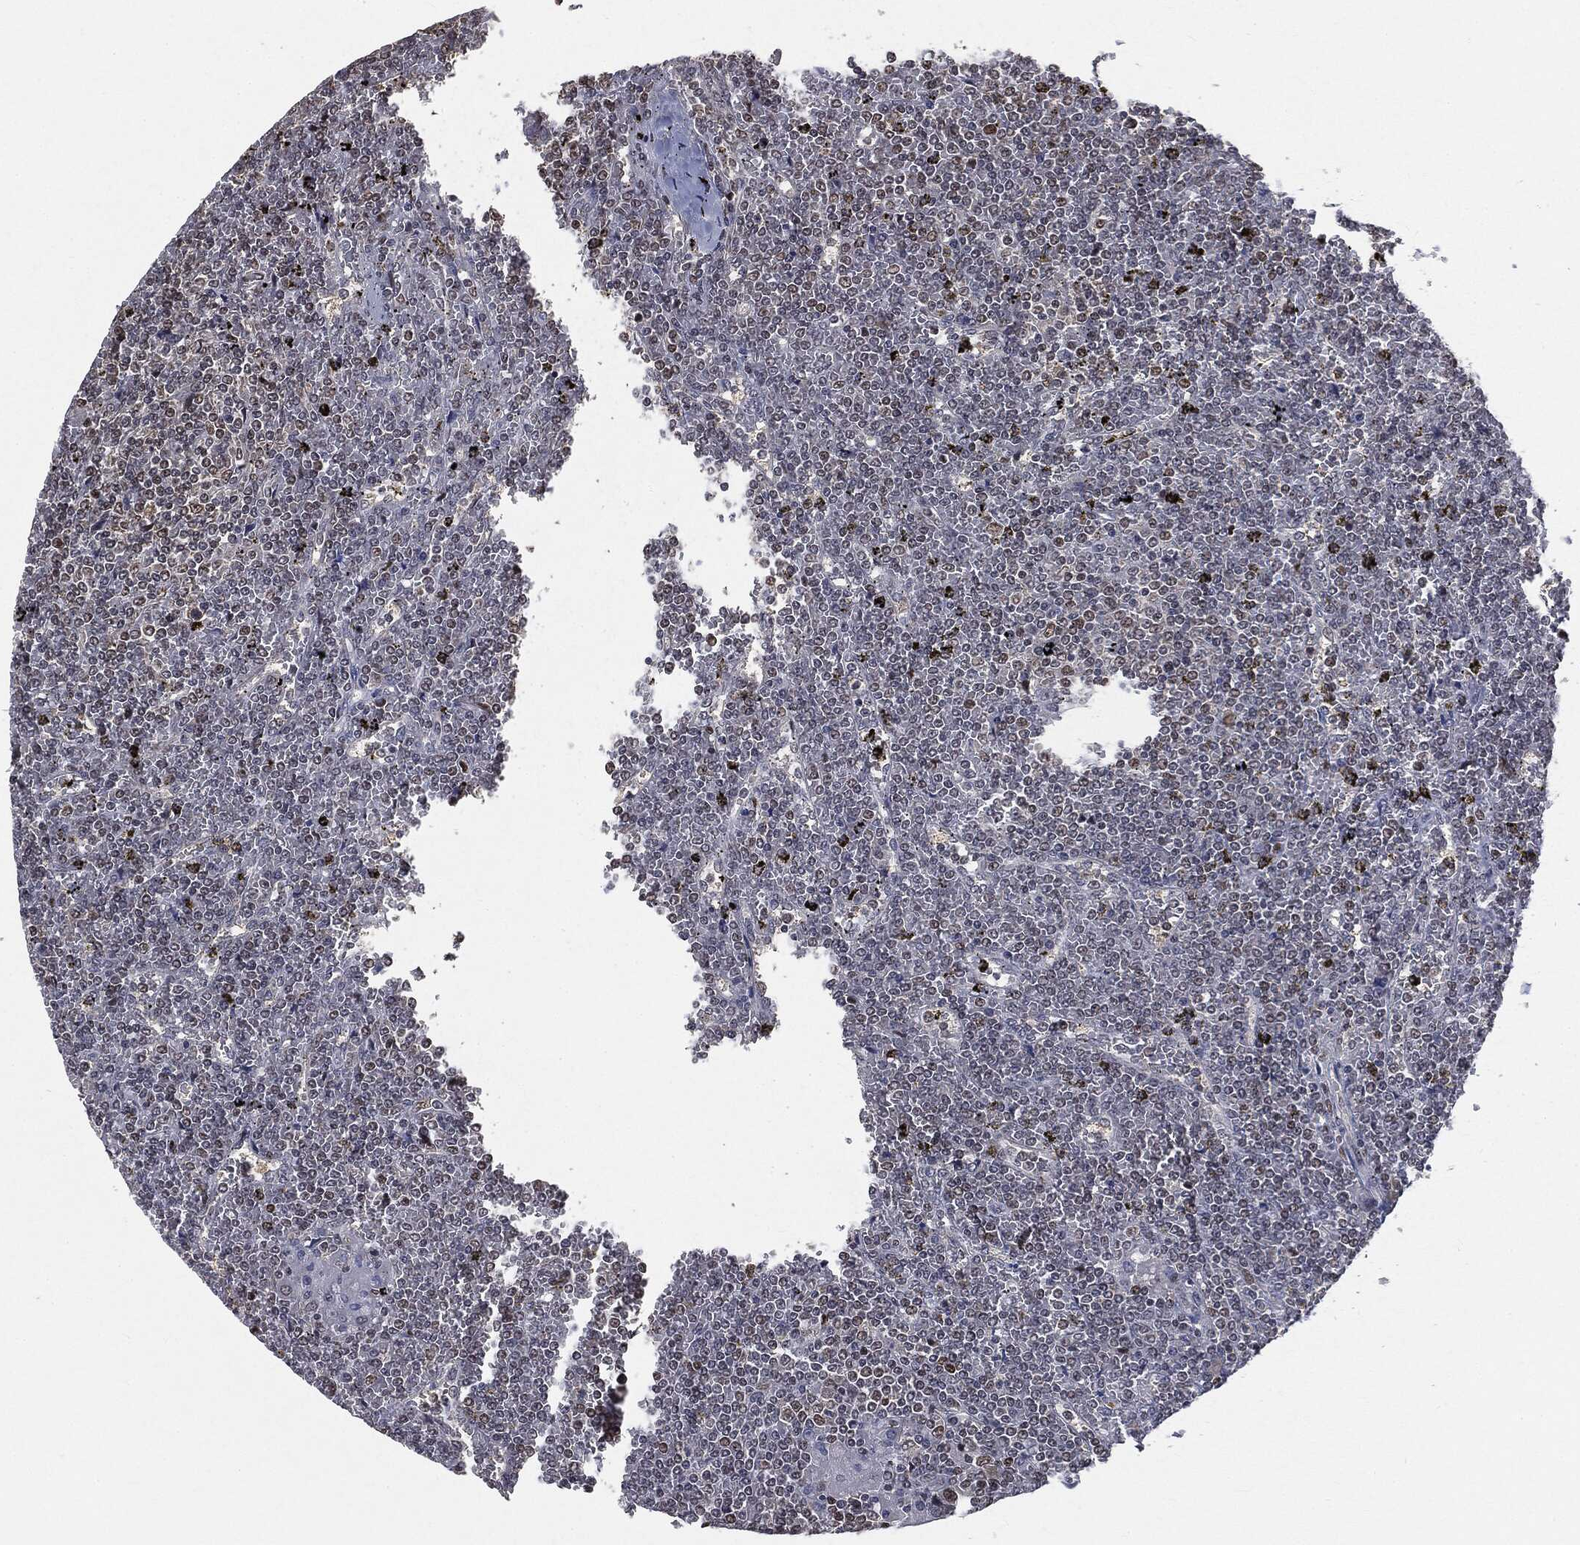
{"staining": {"intensity": "negative", "quantity": "none", "location": "none"}, "tissue": "lymphoma", "cell_type": "Tumor cells", "image_type": "cancer", "snomed": [{"axis": "morphology", "description": "Malignant lymphoma, non-Hodgkin's type, Low grade"}, {"axis": "topography", "description": "Spleen"}], "caption": "Tumor cells are negative for brown protein staining in lymphoma.", "gene": "SHLD2", "patient": {"sex": "female", "age": 19}}